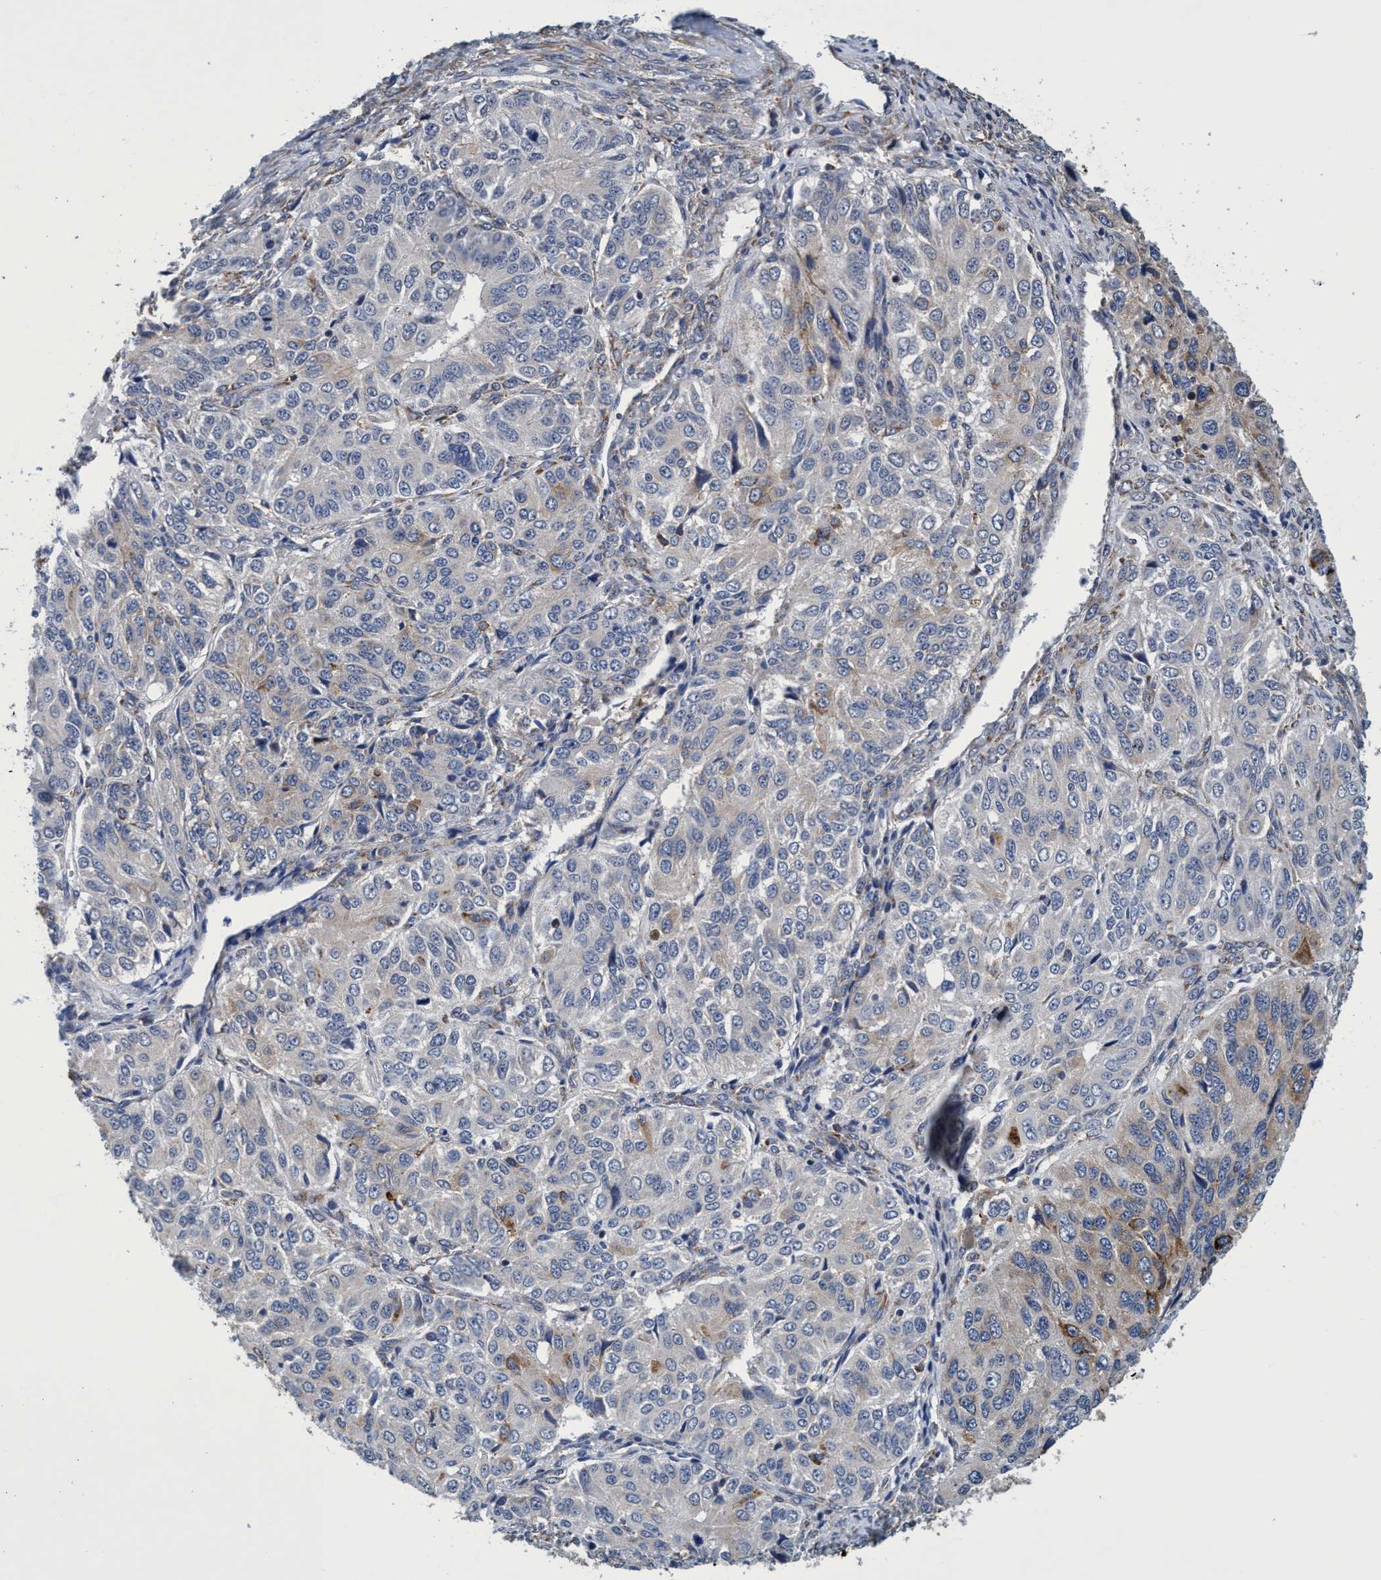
{"staining": {"intensity": "moderate", "quantity": "<25%", "location": "cytoplasmic/membranous"}, "tissue": "ovarian cancer", "cell_type": "Tumor cells", "image_type": "cancer", "snomed": [{"axis": "morphology", "description": "Carcinoma, endometroid"}, {"axis": "topography", "description": "Ovary"}], "caption": "The micrograph reveals immunohistochemical staining of ovarian cancer. There is moderate cytoplasmic/membranous expression is present in approximately <25% of tumor cells.", "gene": "CALCOCO2", "patient": {"sex": "female", "age": 51}}